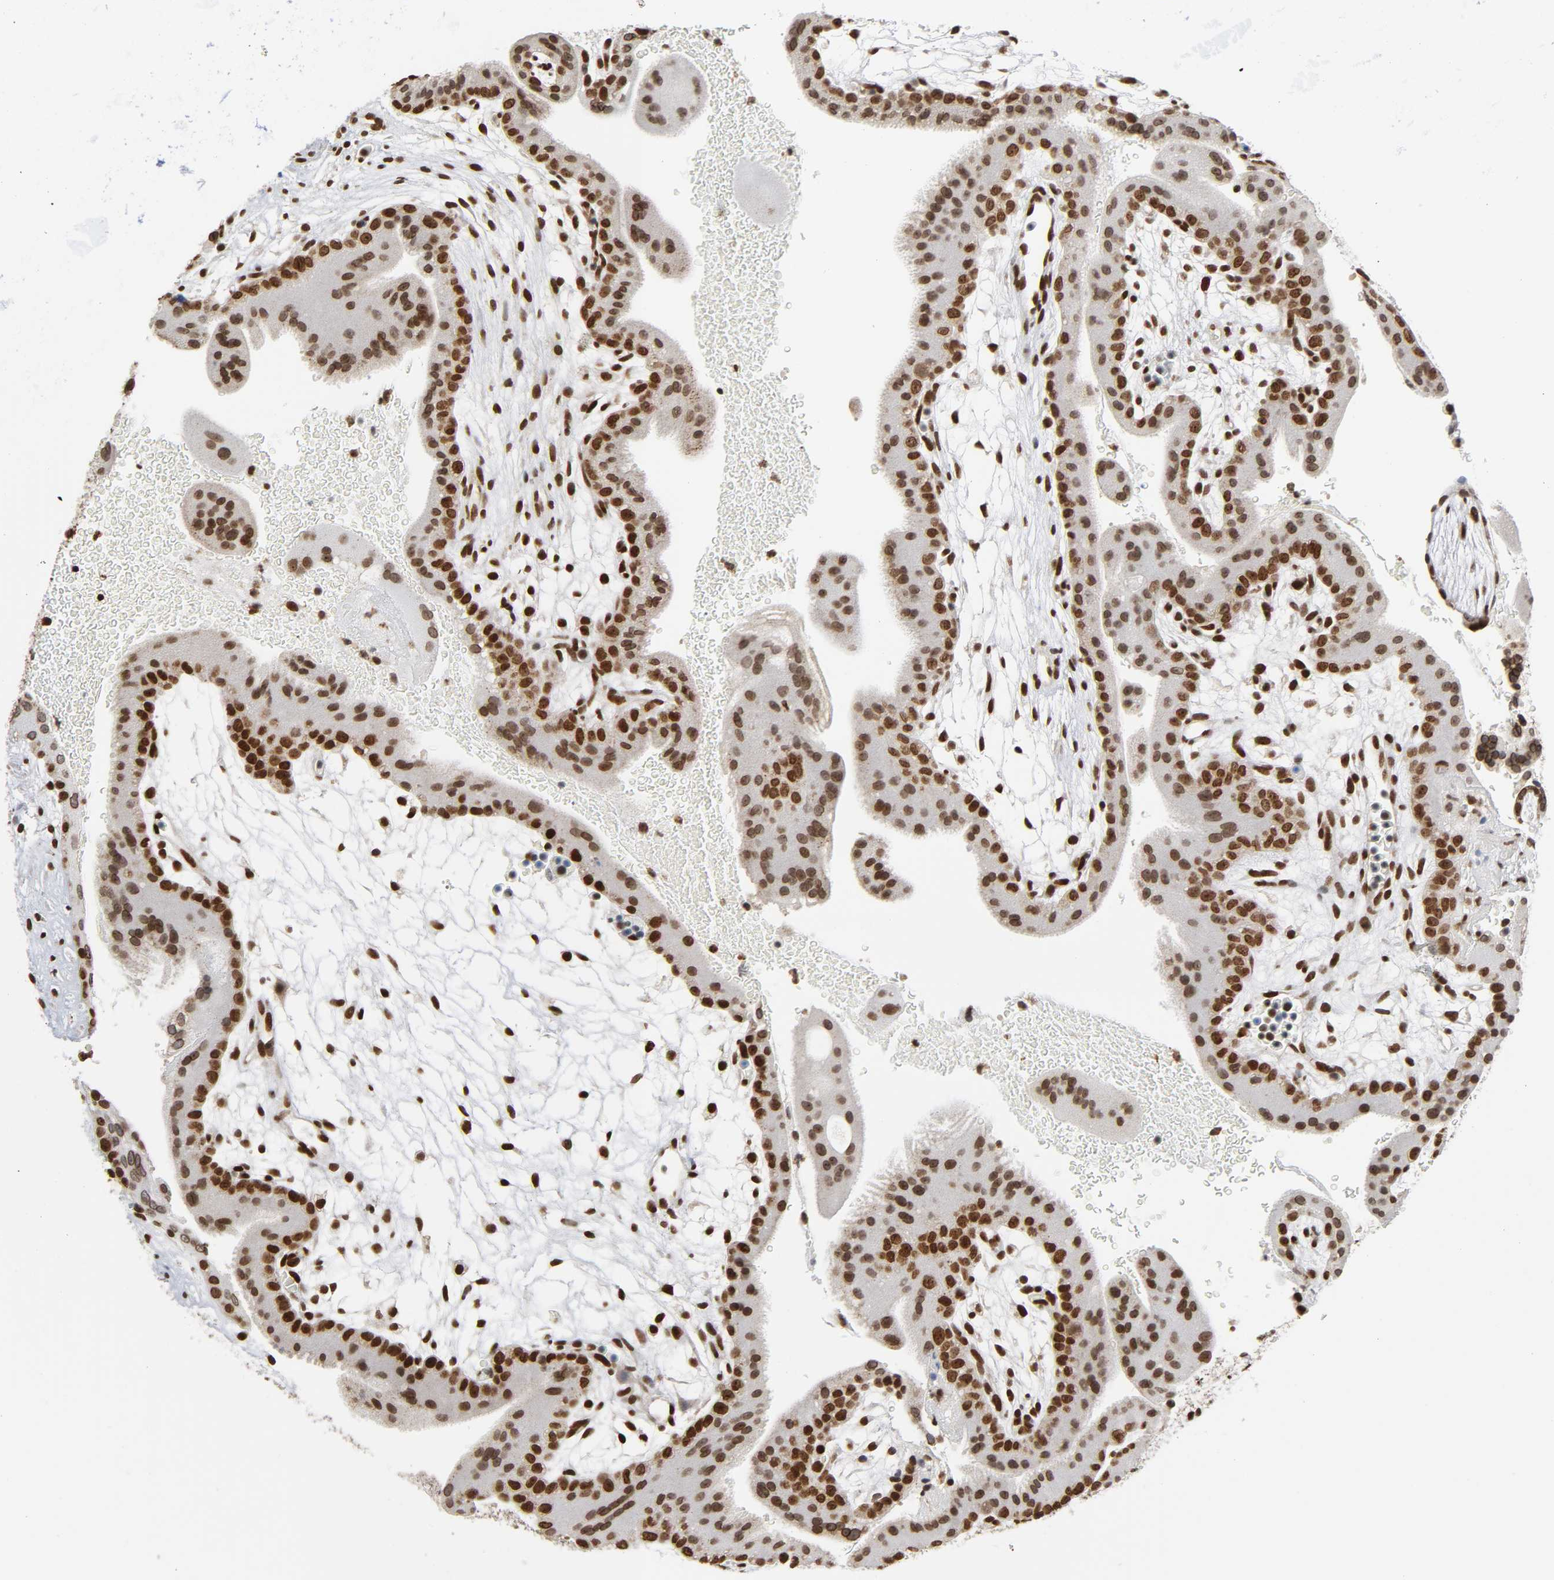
{"staining": {"intensity": "strong", "quantity": ">75%", "location": "nuclear"}, "tissue": "placenta", "cell_type": "Decidual cells", "image_type": "normal", "snomed": [{"axis": "morphology", "description": "Normal tissue, NOS"}, {"axis": "topography", "description": "Placenta"}], "caption": "Decidual cells show strong nuclear expression in about >75% of cells in benign placenta. The staining was performed using DAB (3,3'-diaminobenzidine), with brown indicating positive protein expression. Nuclei are stained blue with hematoxylin.", "gene": "SUMO1", "patient": {"sex": "female", "age": 19}}